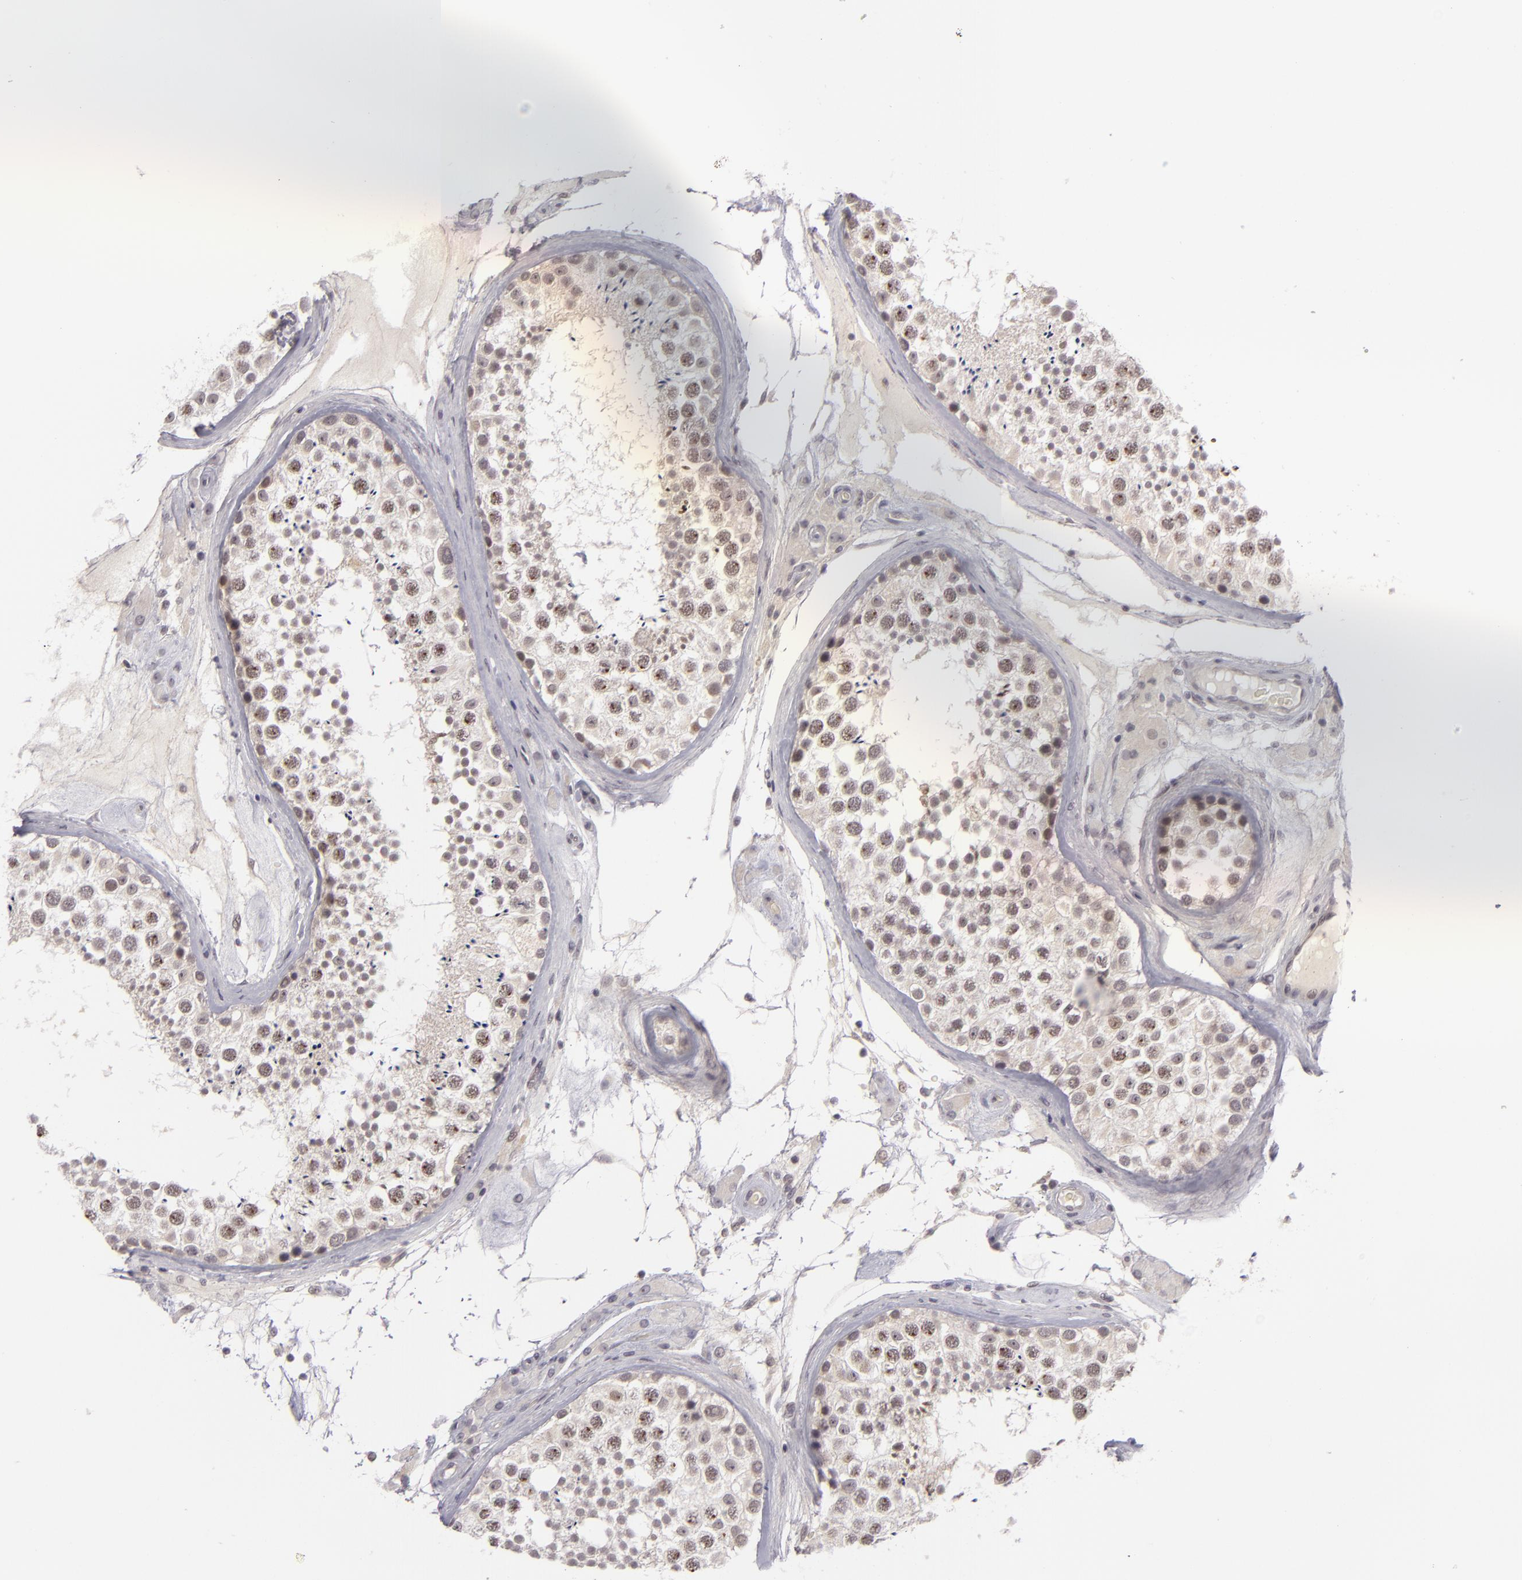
{"staining": {"intensity": "weak", "quantity": "25%-75%", "location": "cytoplasmic/membranous,nuclear"}, "tissue": "testis", "cell_type": "Cells in seminiferous ducts", "image_type": "normal", "snomed": [{"axis": "morphology", "description": "Normal tissue, NOS"}, {"axis": "topography", "description": "Testis"}], "caption": "Testis stained for a protein shows weak cytoplasmic/membranous,nuclear positivity in cells in seminiferous ducts. The protein of interest is shown in brown color, while the nuclei are stained blue.", "gene": "DLG3", "patient": {"sex": "male", "age": 46}}